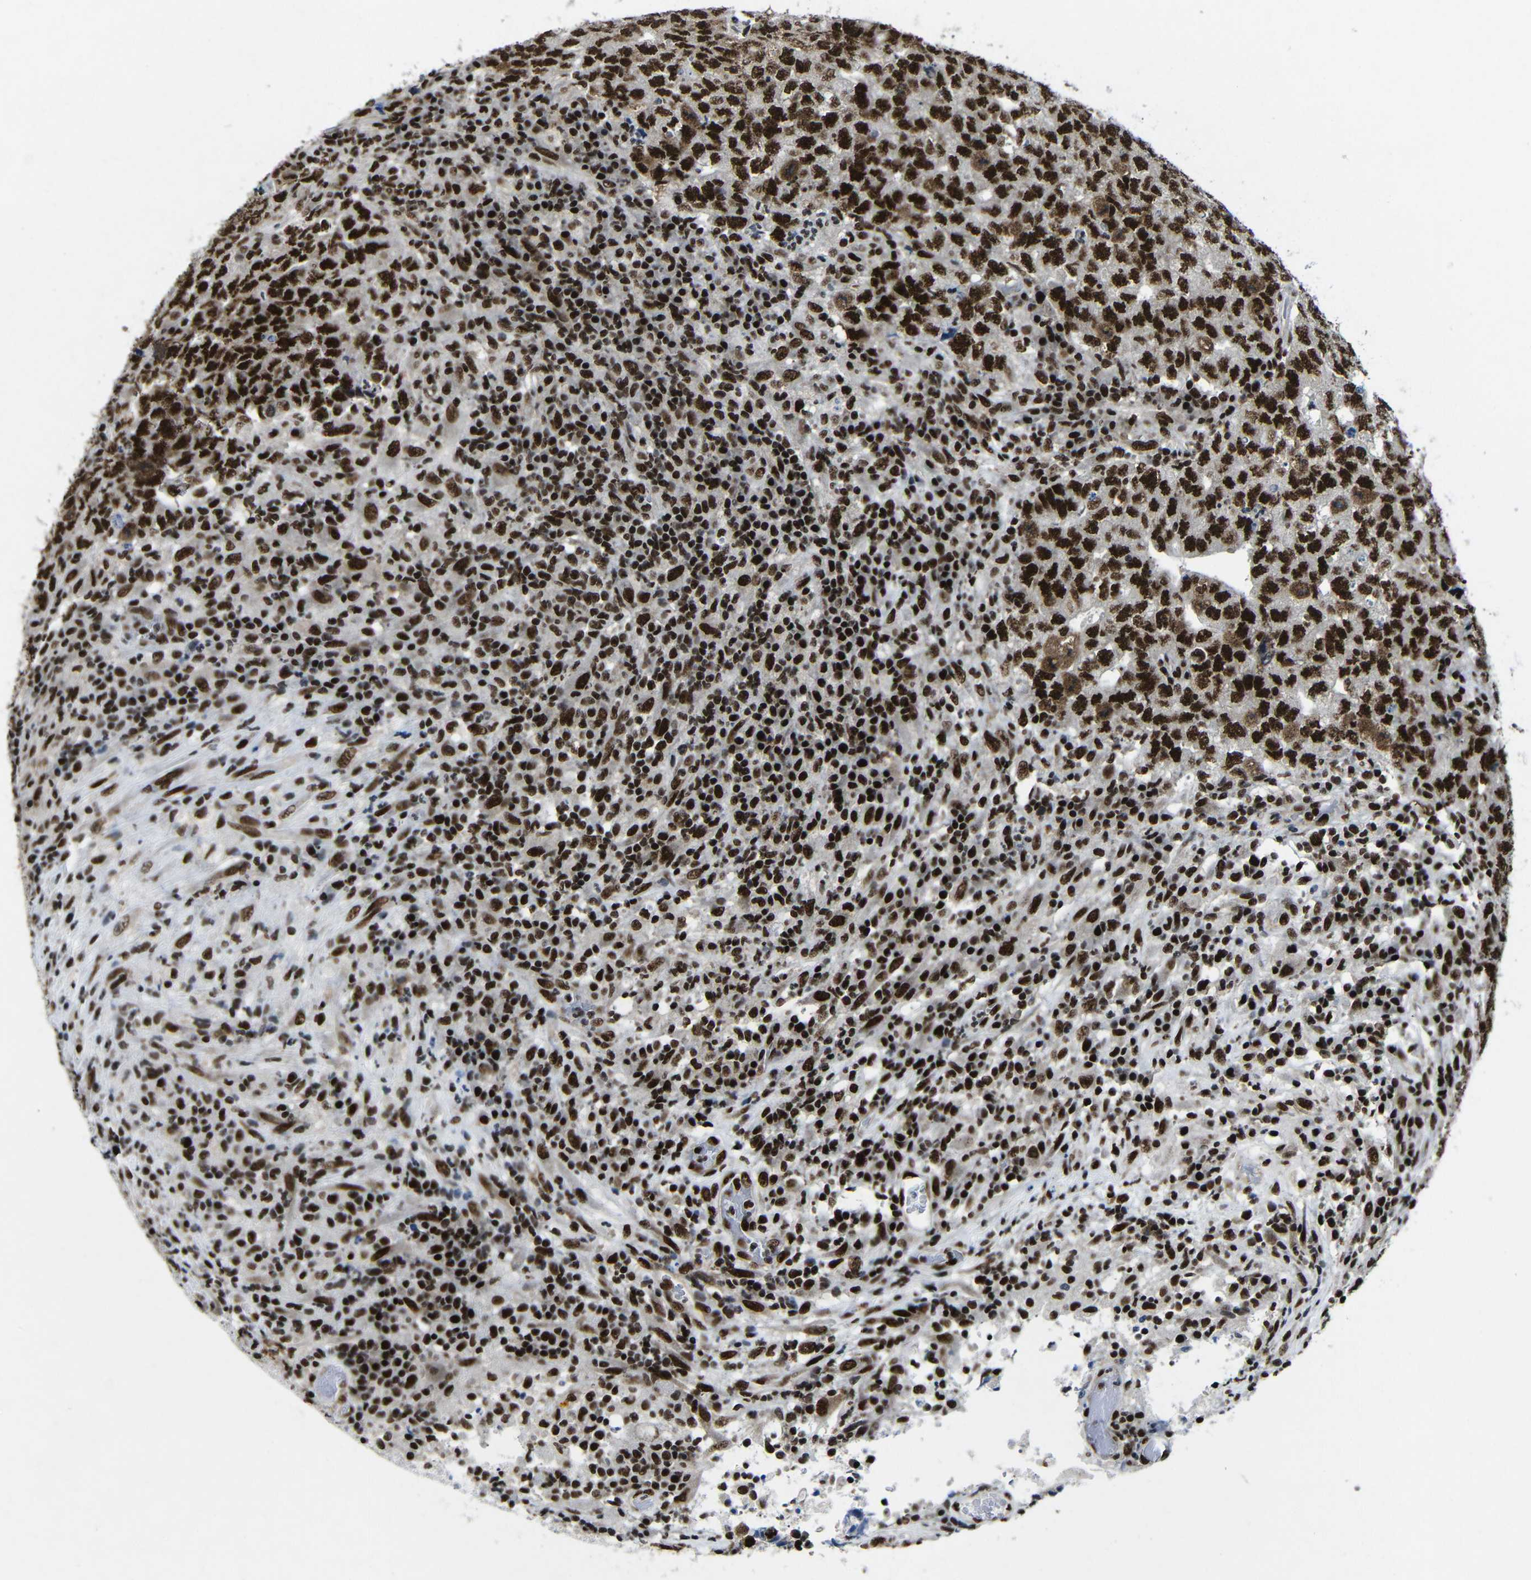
{"staining": {"intensity": "strong", "quantity": ">75%", "location": "nuclear"}, "tissue": "testis cancer", "cell_type": "Tumor cells", "image_type": "cancer", "snomed": [{"axis": "morphology", "description": "Necrosis, NOS"}, {"axis": "morphology", "description": "Carcinoma, Embryonal, NOS"}, {"axis": "topography", "description": "Testis"}], "caption": "IHC of human testis cancer (embryonal carcinoma) demonstrates high levels of strong nuclear expression in approximately >75% of tumor cells.", "gene": "PTBP1", "patient": {"sex": "male", "age": 19}}